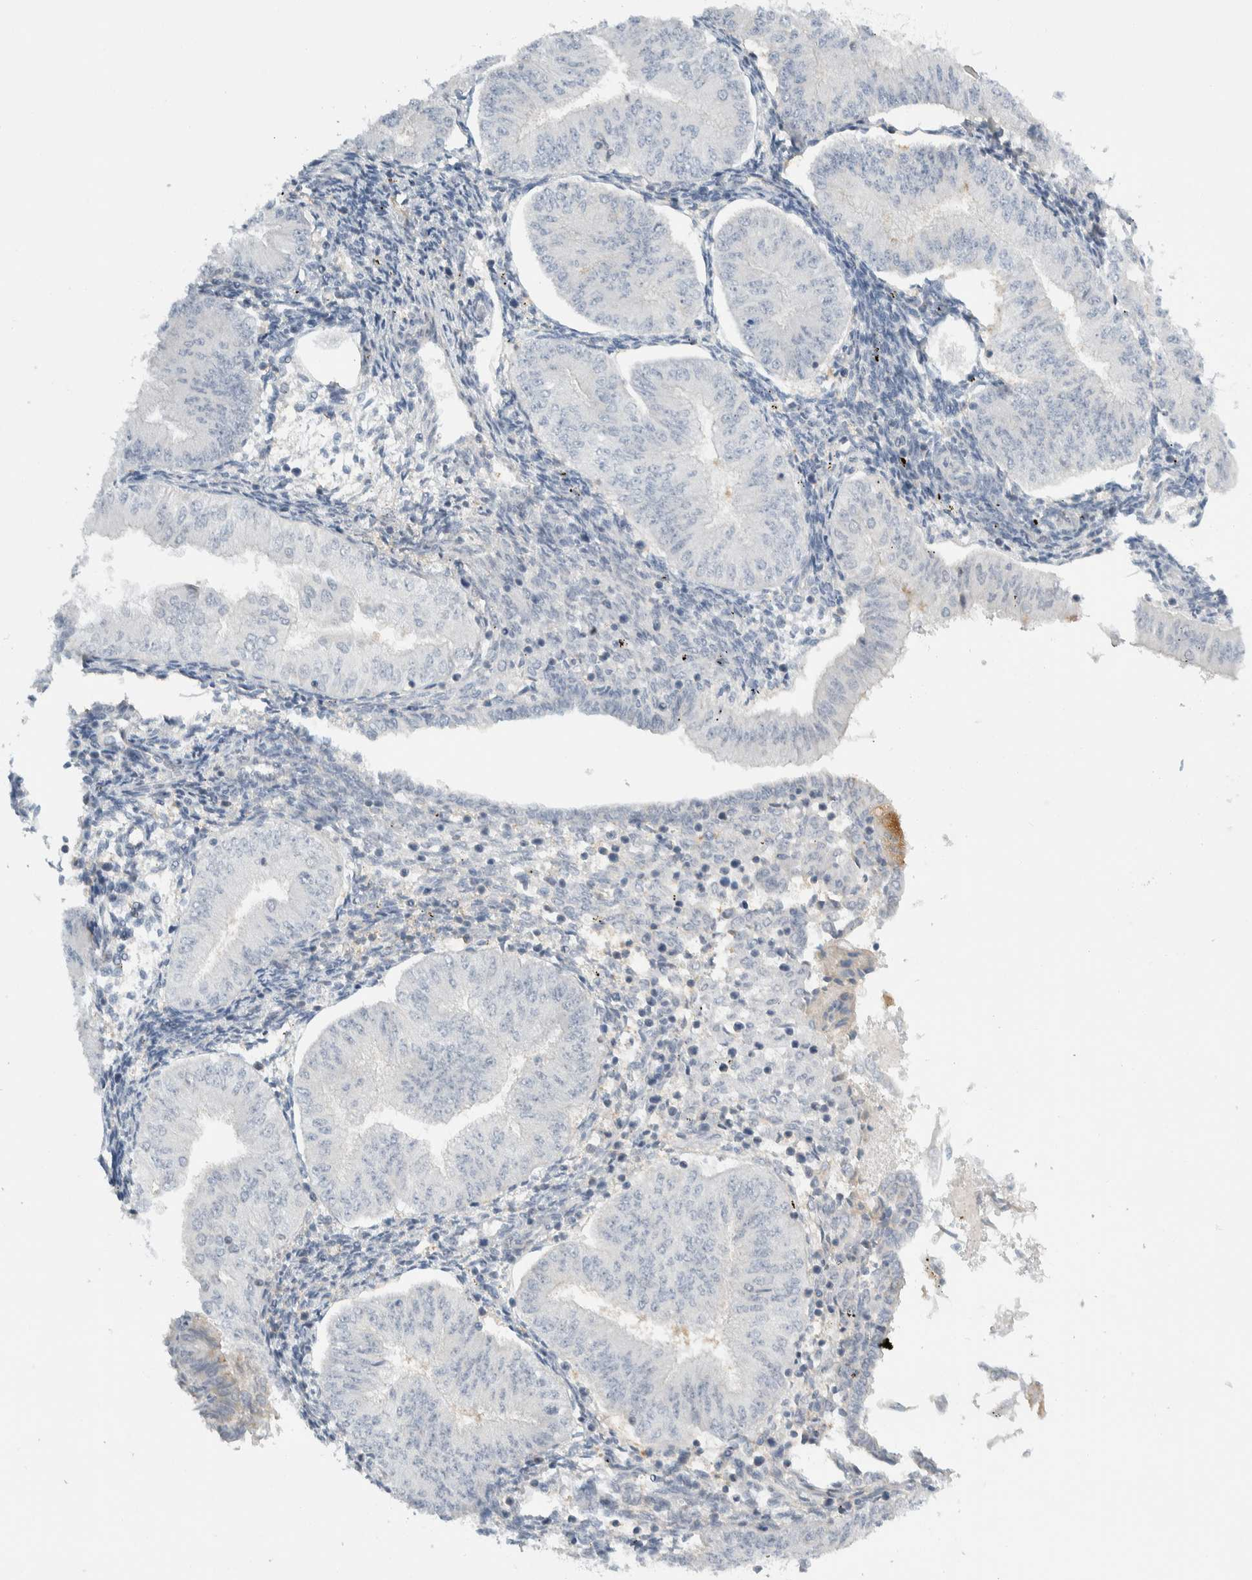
{"staining": {"intensity": "negative", "quantity": "none", "location": "none"}, "tissue": "endometrial cancer", "cell_type": "Tumor cells", "image_type": "cancer", "snomed": [{"axis": "morphology", "description": "Normal tissue, NOS"}, {"axis": "morphology", "description": "Adenocarcinoma, NOS"}, {"axis": "topography", "description": "Endometrium"}], "caption": "Immunohistochemistry micrograph of neoplastic tissue: adenocarcinoma (endometrial) stained with DAB (3,3'-diaminobenzidine) displays no significant protein expression in tumor cells. The staining was performed using DAB to visualize the protein expression in brown, while the nuclei were stained in blue with hematoxylin (Magnification: 20x).", "gene": "NCR3LG1", "patient": {"sex": "female", "age": 53}}